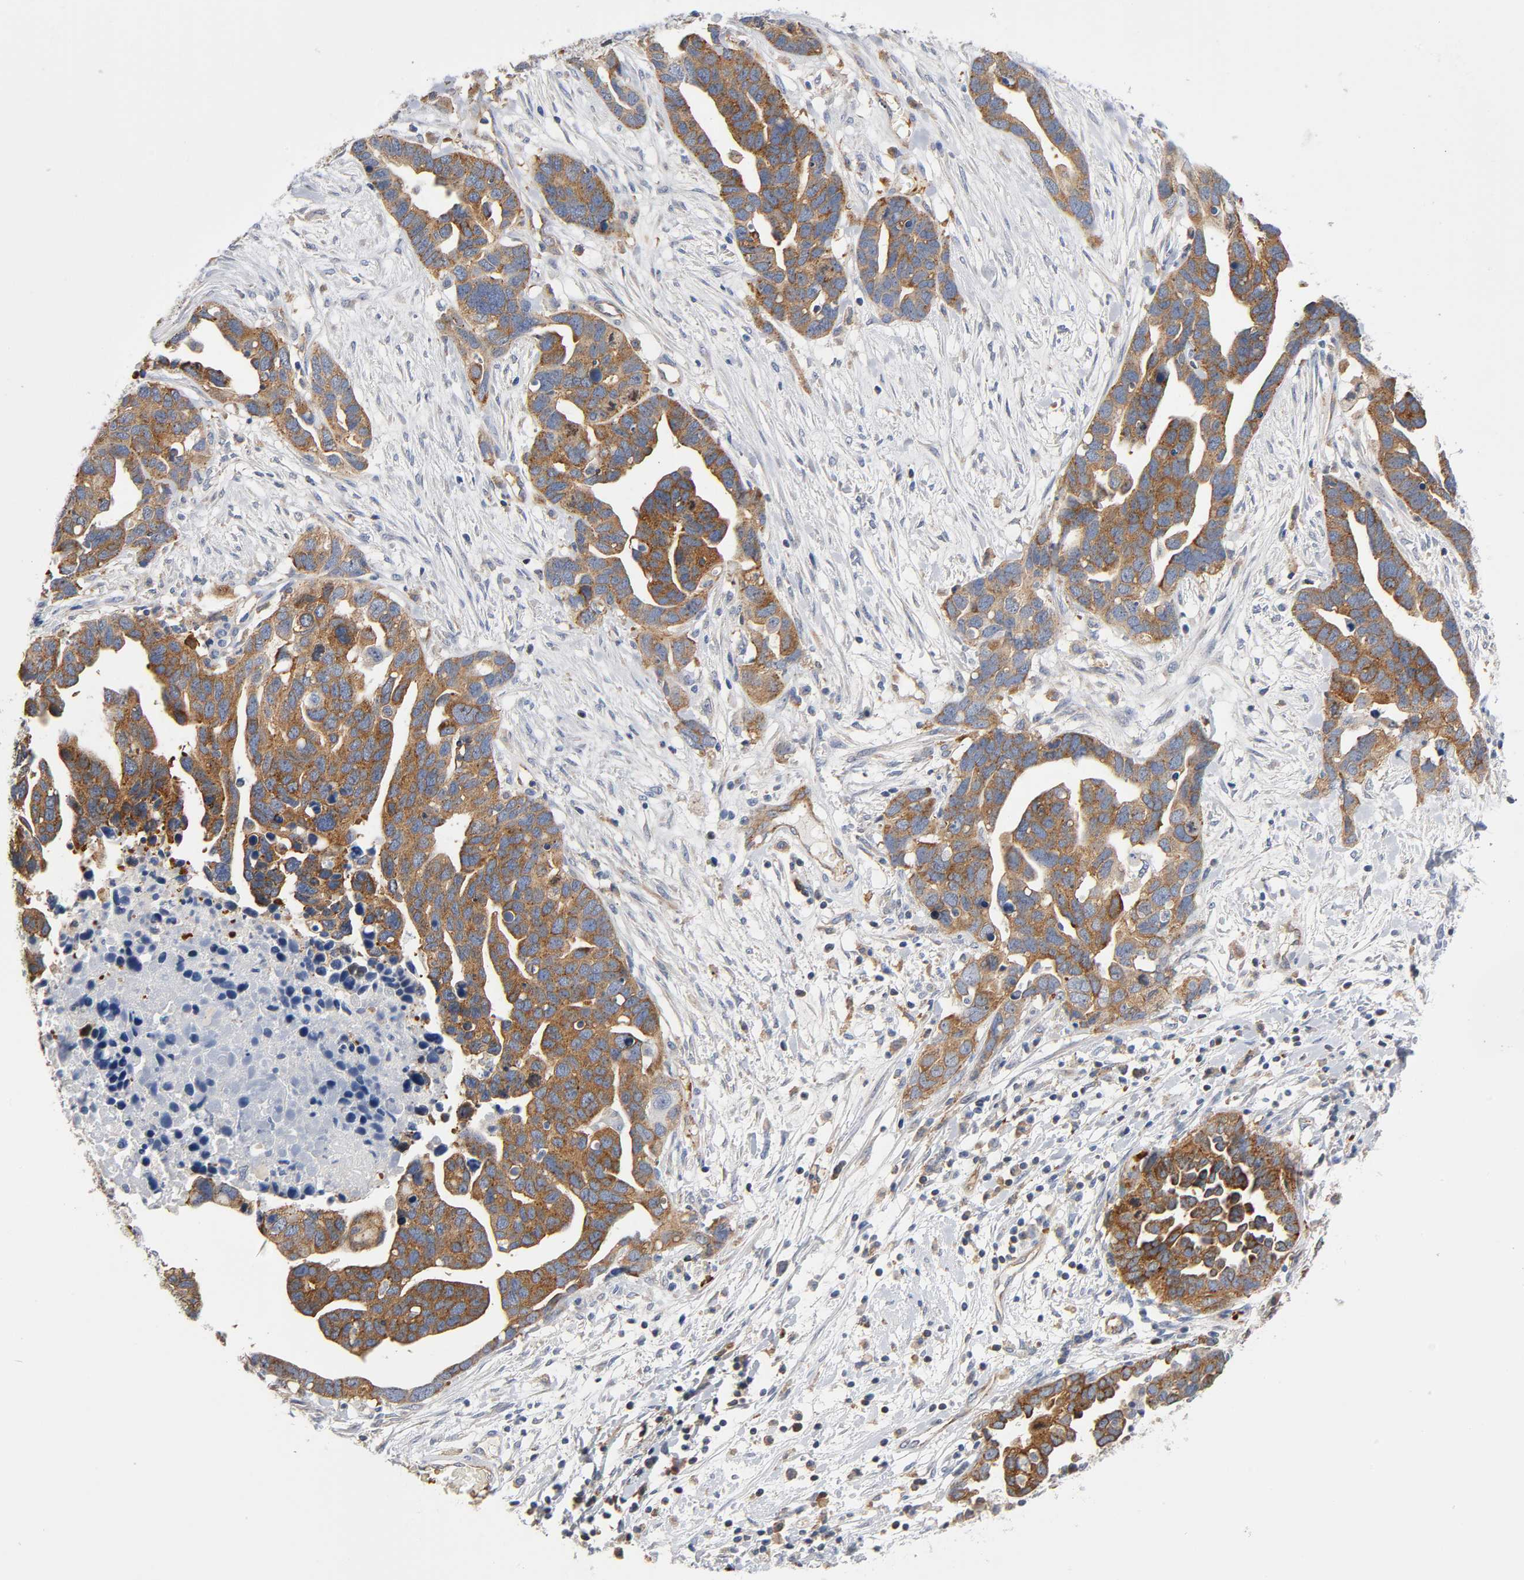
{"staining": {"intensity": "moderate", "quantity": ">75%", "location": "cytoplasmic/membranous"}, "tissue": "ovarian cancer", "cell_type": "Tumor cells", "image_type": "cancer", "snomed": [{"axis": "morphology", "description": "Cystadenocarcinoma, serous, NOS"}, {"axis": "topography", "description": "Ovary"}], "caption": "Immunohistochemical staining of serous cystadenocarcinoma (ovarian) demonstrates moderate cytoplasmic/membranous protein expression in approximately >75% of tumor cells. The staining was performed using DAB (3,3'-diaminobenzidine), with brown indicating positive protein expression. Nuclei are stained blue with hematoxylin.", "gene": "CD2AP", "patient": {"sex": "female", "age": 54}}